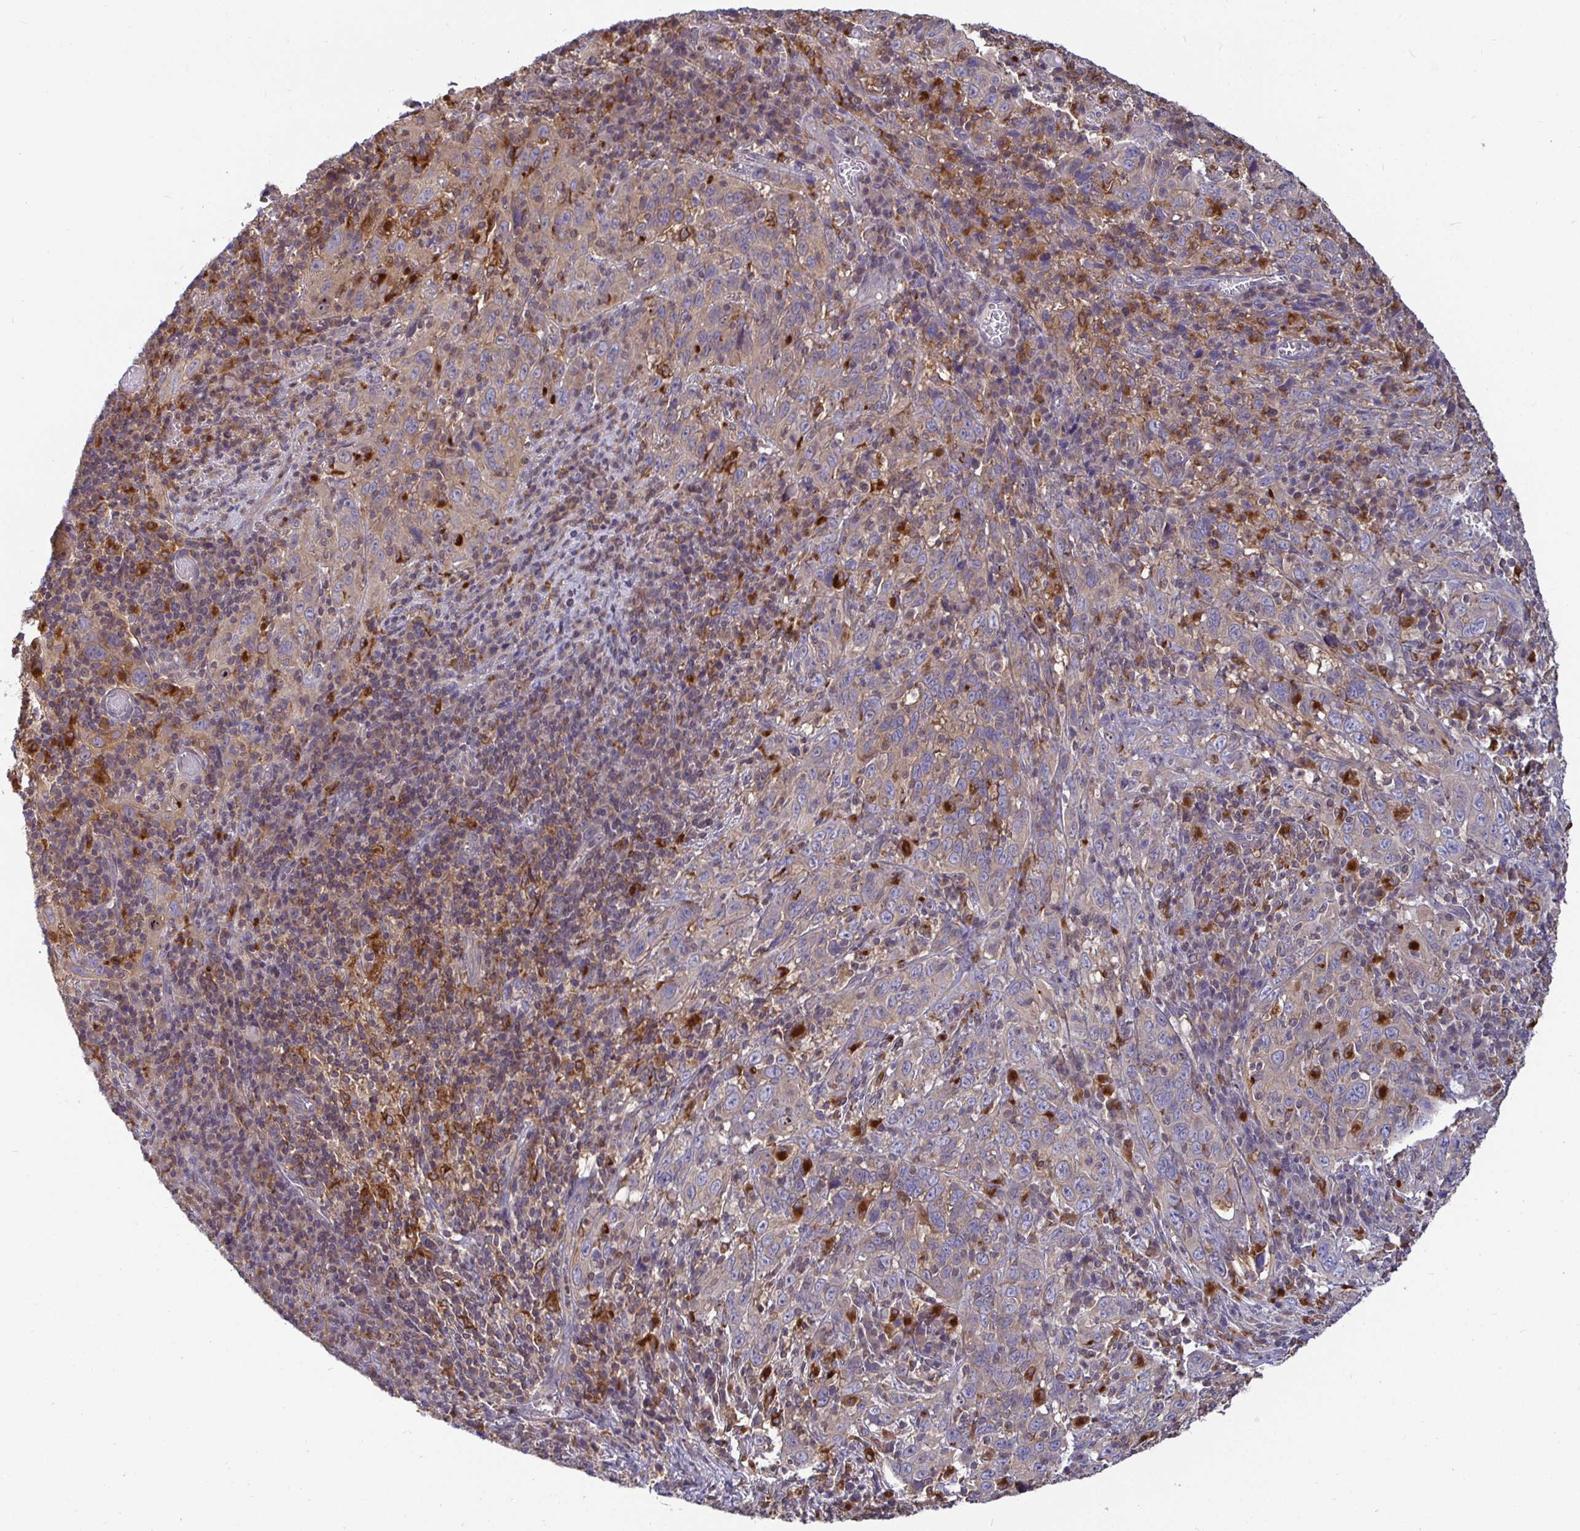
{"staining": {"intensity": "weak", "quantity": "25%-75%", "location": "cytoplasmic/membranous"}, "tissue": "cervical cancer", "cell_type": "Tumor cells", "image_type": "cancer", "snomed": [{"axis": "morphology", "description": "Squamous cell carcinoma, NOS"}, {"axis": "topography", "description": "Cervix"}], "caption": "This histopathology image displays cervical cancer (squamous cell carcinoma) stained with IHC to label a protein in brown. The cytoplasmic/membranous of tumor cells show weak positivity for the protein. Nuclei are counter-stained blue.", "gene": "ATP6V1F", "patient": {"sex": "female", "age": 46}}